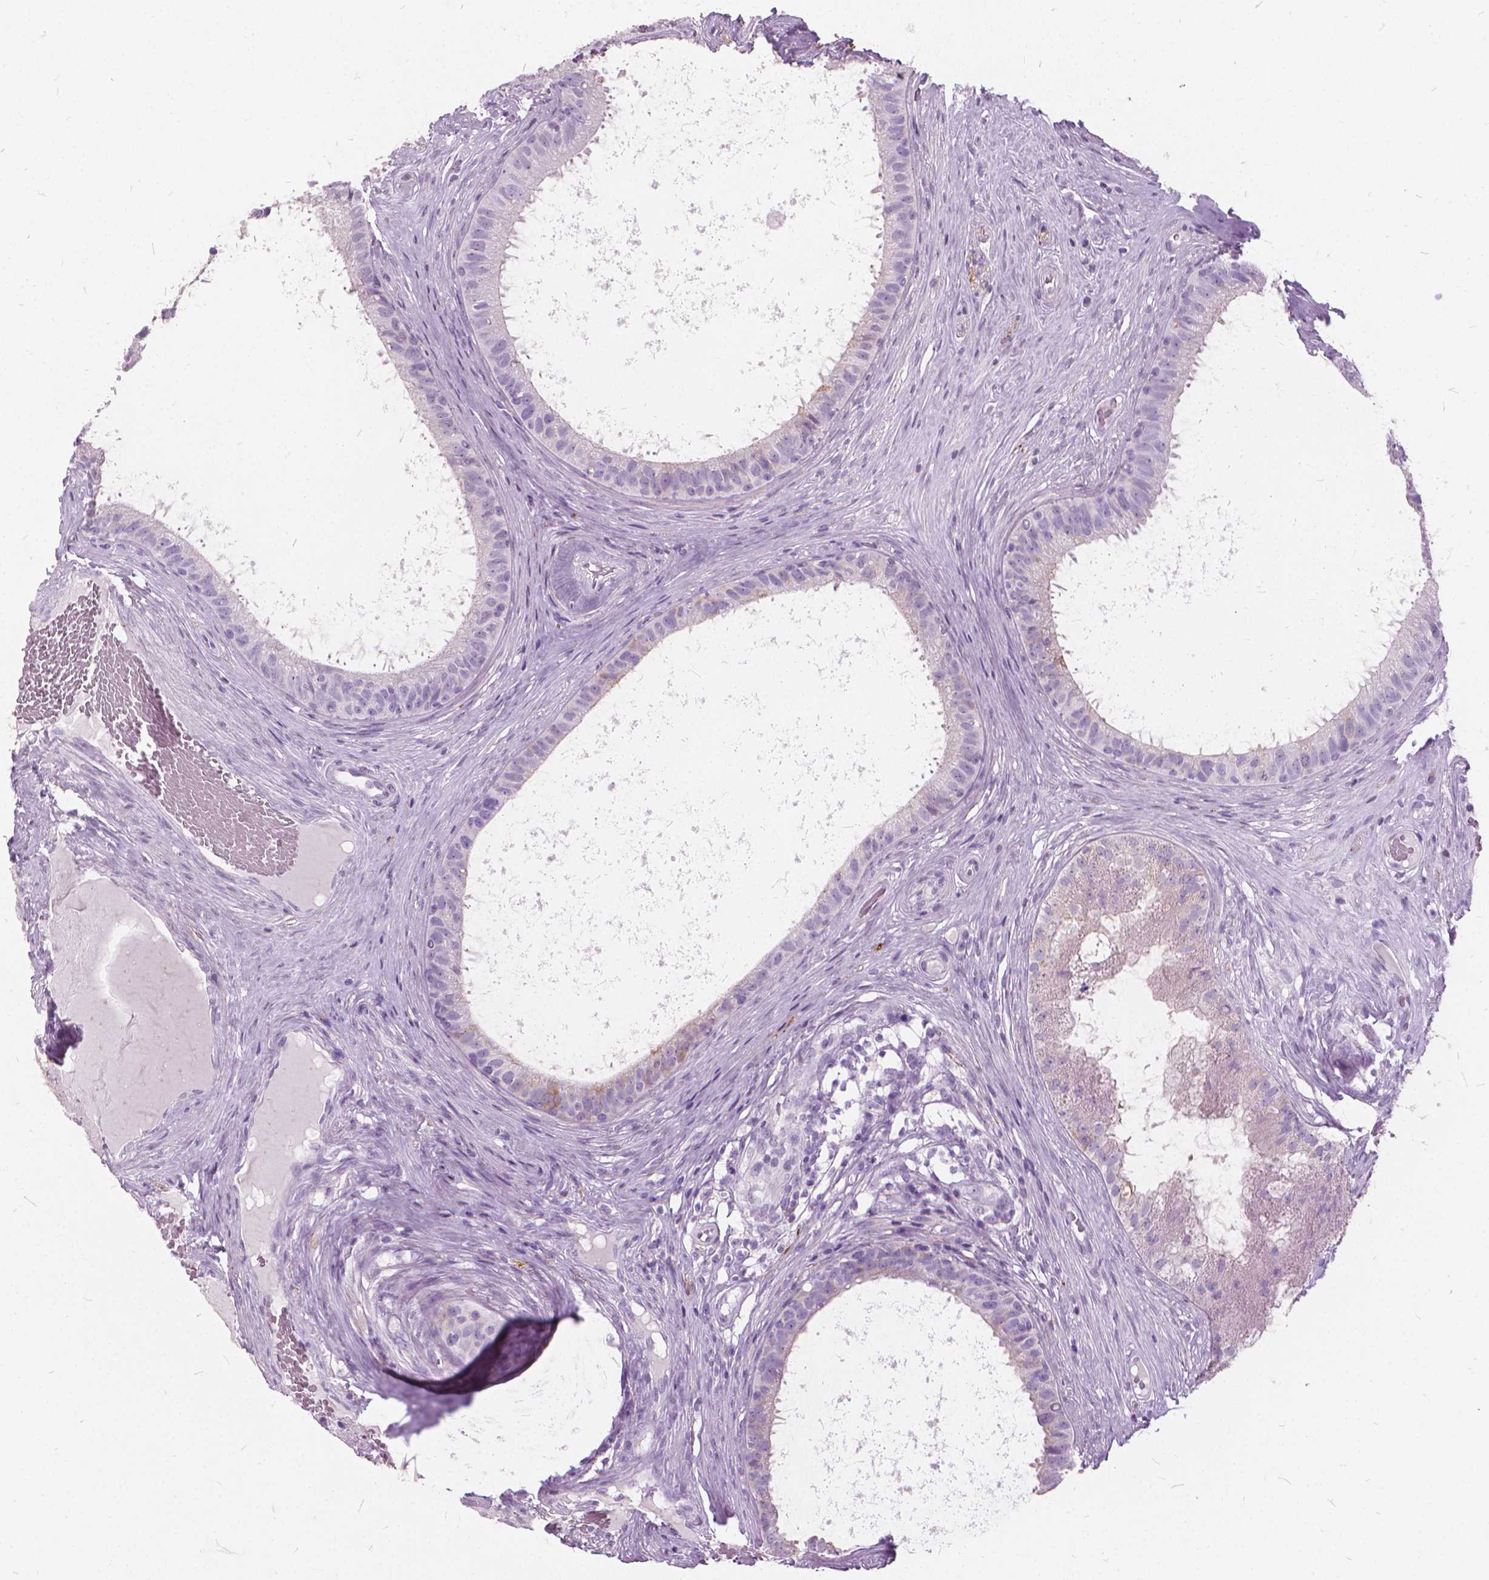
{"staining": {"intensity": "negative", "quantity": "none", "location": "none"}, "tissue": "epididymis", "cell_type": "Glandular cells", "image_type": "normal", "snomed": [{"axis": "morphology", "description": "Normal tissue, NOS"}, {"axis": "topography", "description": "Epididymis"}], "caption": "Immunohistochemistry of normal human epididymis displays no staining in glandular cells. (IHC, brightfield microscopy, high magnification).", "gene": "DNM1", "patient": {"sex": "male", "age": 59}}